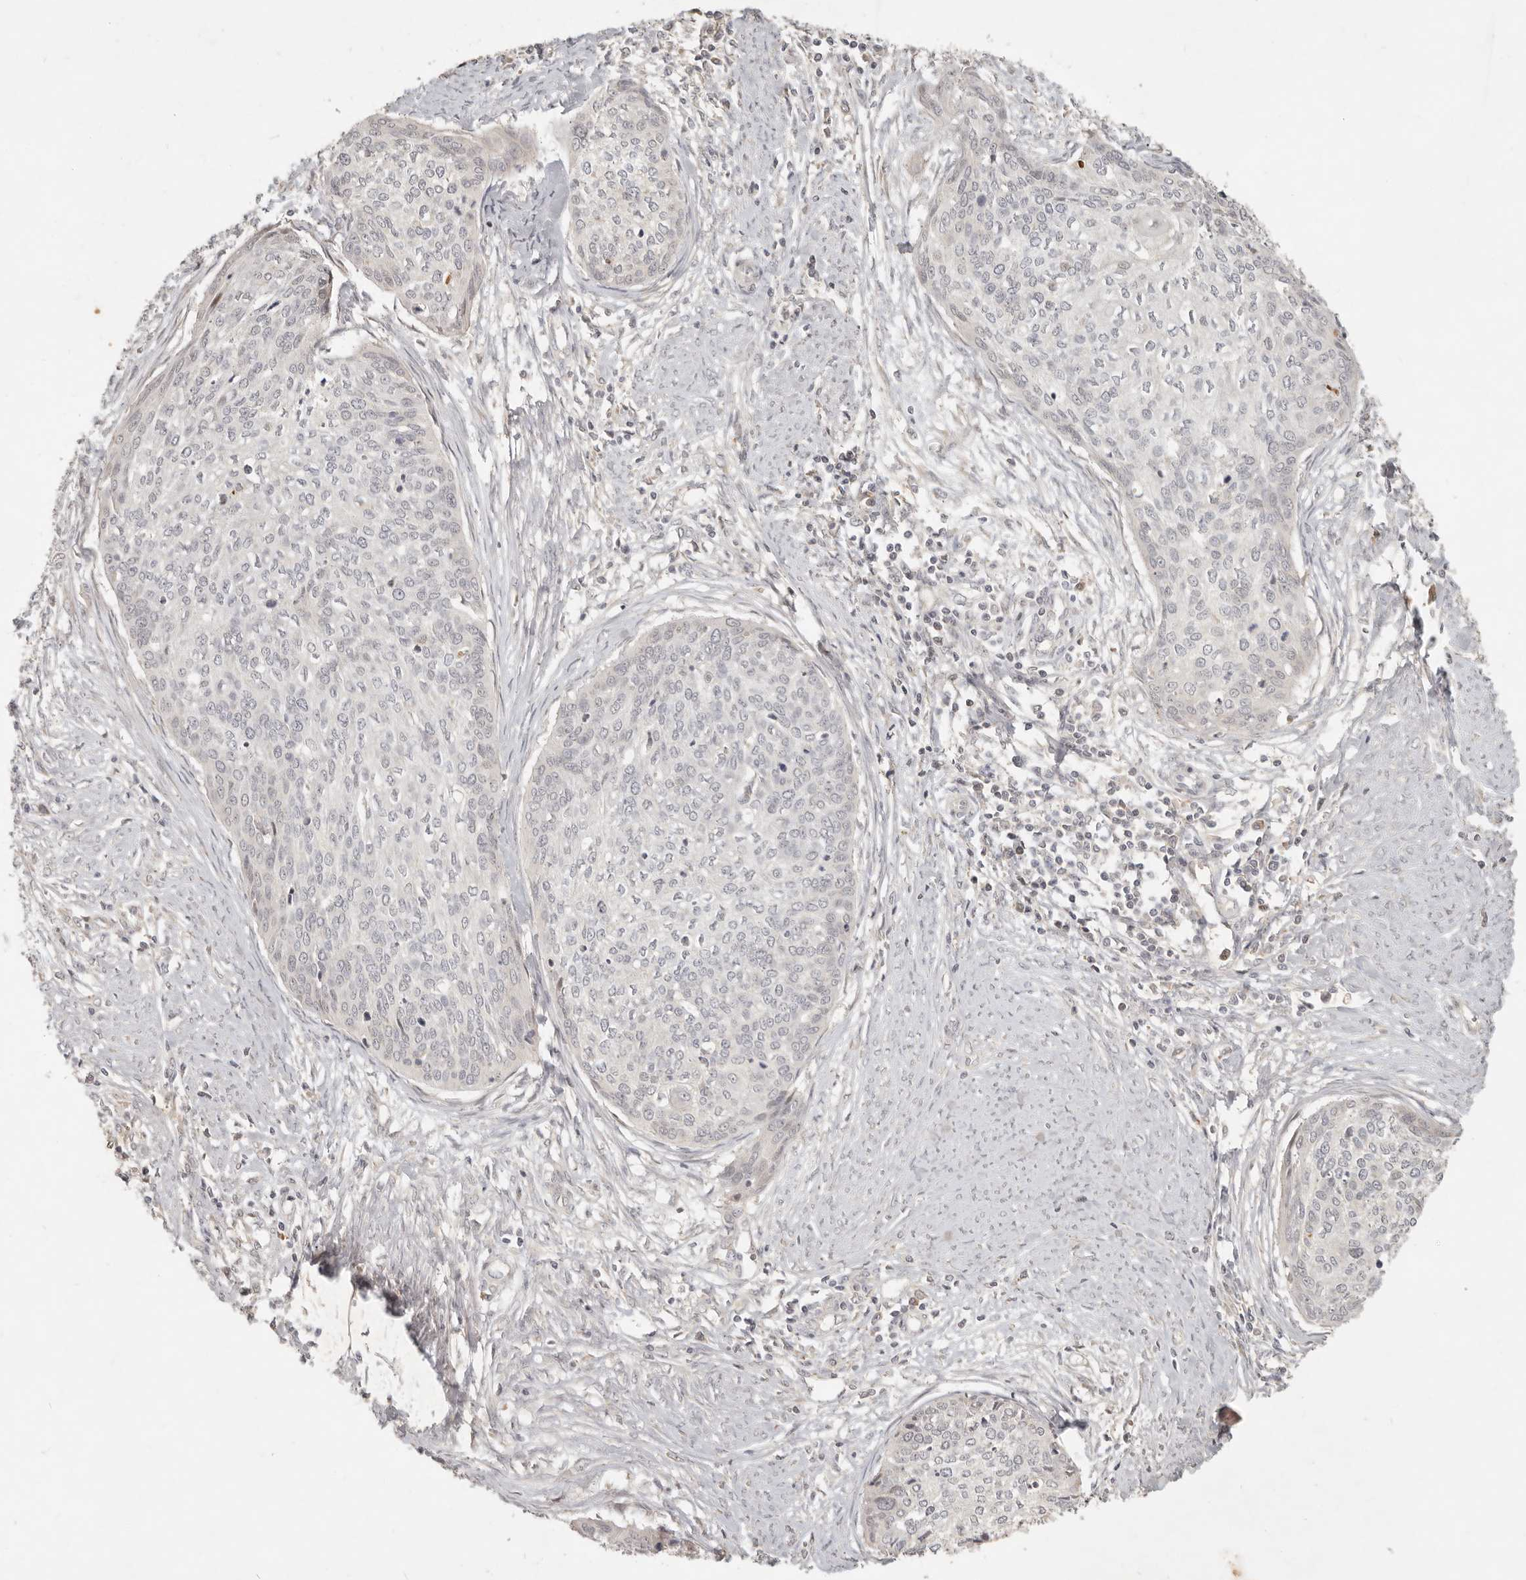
{"staining": {"intensity": "negative", "quantity": "none", "location": "none"}, "tissue": "cervical cancer", "cell_type": "Tumor cells", "image_type": "cancer", "snomed": [{"axis": "morphology", "description": "Squamous cell carcinoma, NOS"}, {"axis": "topography", "description": "Cervix"}], "caption": "DAB immunohistochemical staining of human squamous cell carcinoma (cervical) demonstrates no significant expression in tumor cells.", "gene": "UBXN11", "patient": {"sex": "female", "age": 37}}